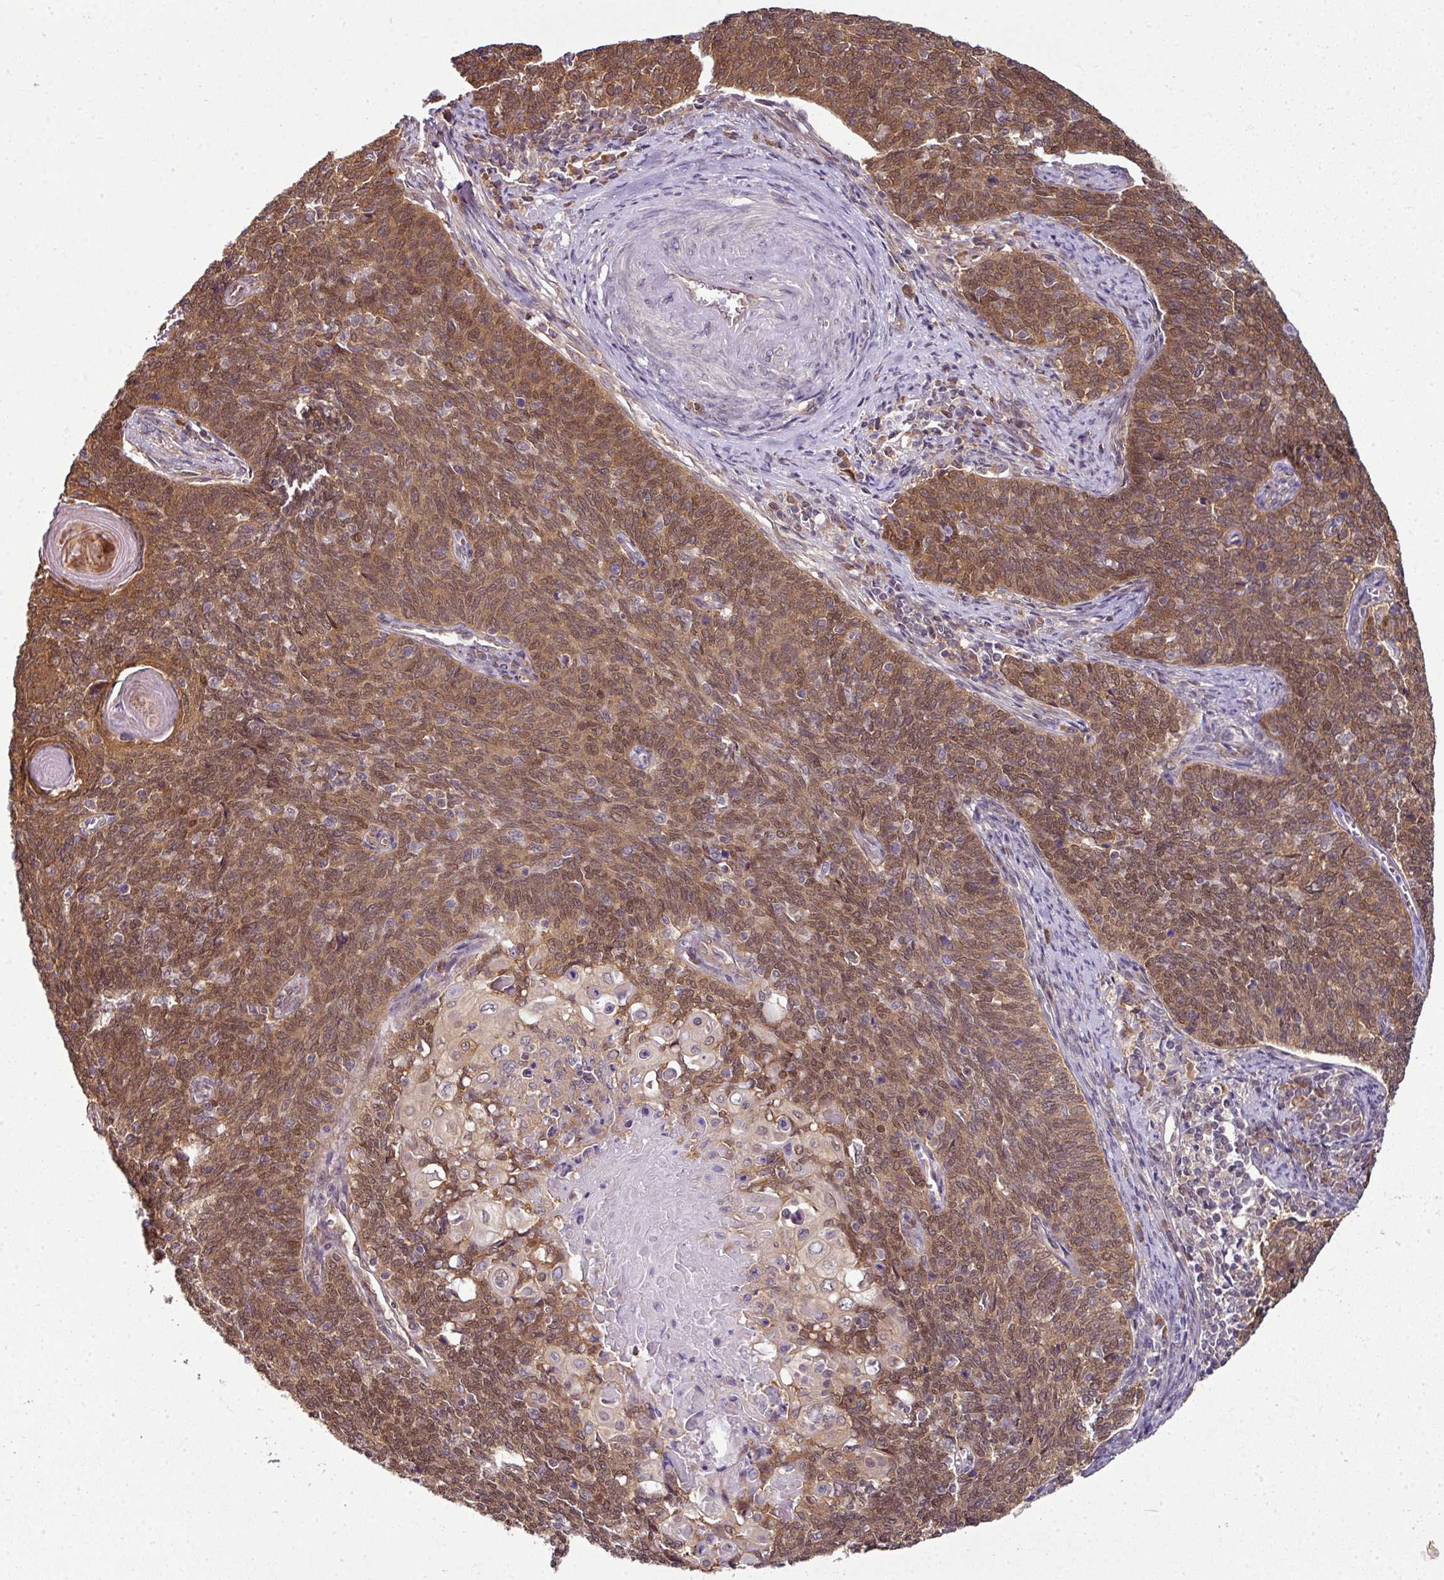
{"staining": {"intensity": "moderate", "quantity": ">75%", "location": "cytoplasmic/membranous,nuclear"}, "tissue": "cervical cancer", "cell_type": "Tumor cells", "image_type": "cancer", "snomed": [{"axis": "morphology", "description": "Squamous cell carcinoma, NOS"}, {"axis": "topography", "description": "Cervix"}], "caption": "DAB immunohistochemical staining of cervical cancer (squamous cell carcinoma) reveals moderate cytoplasmic/membranous and nuclear protein expression in about >75% of tumor cells.", "gene": "RBM4B", "patient": {"sex": "female", "age": 39}}